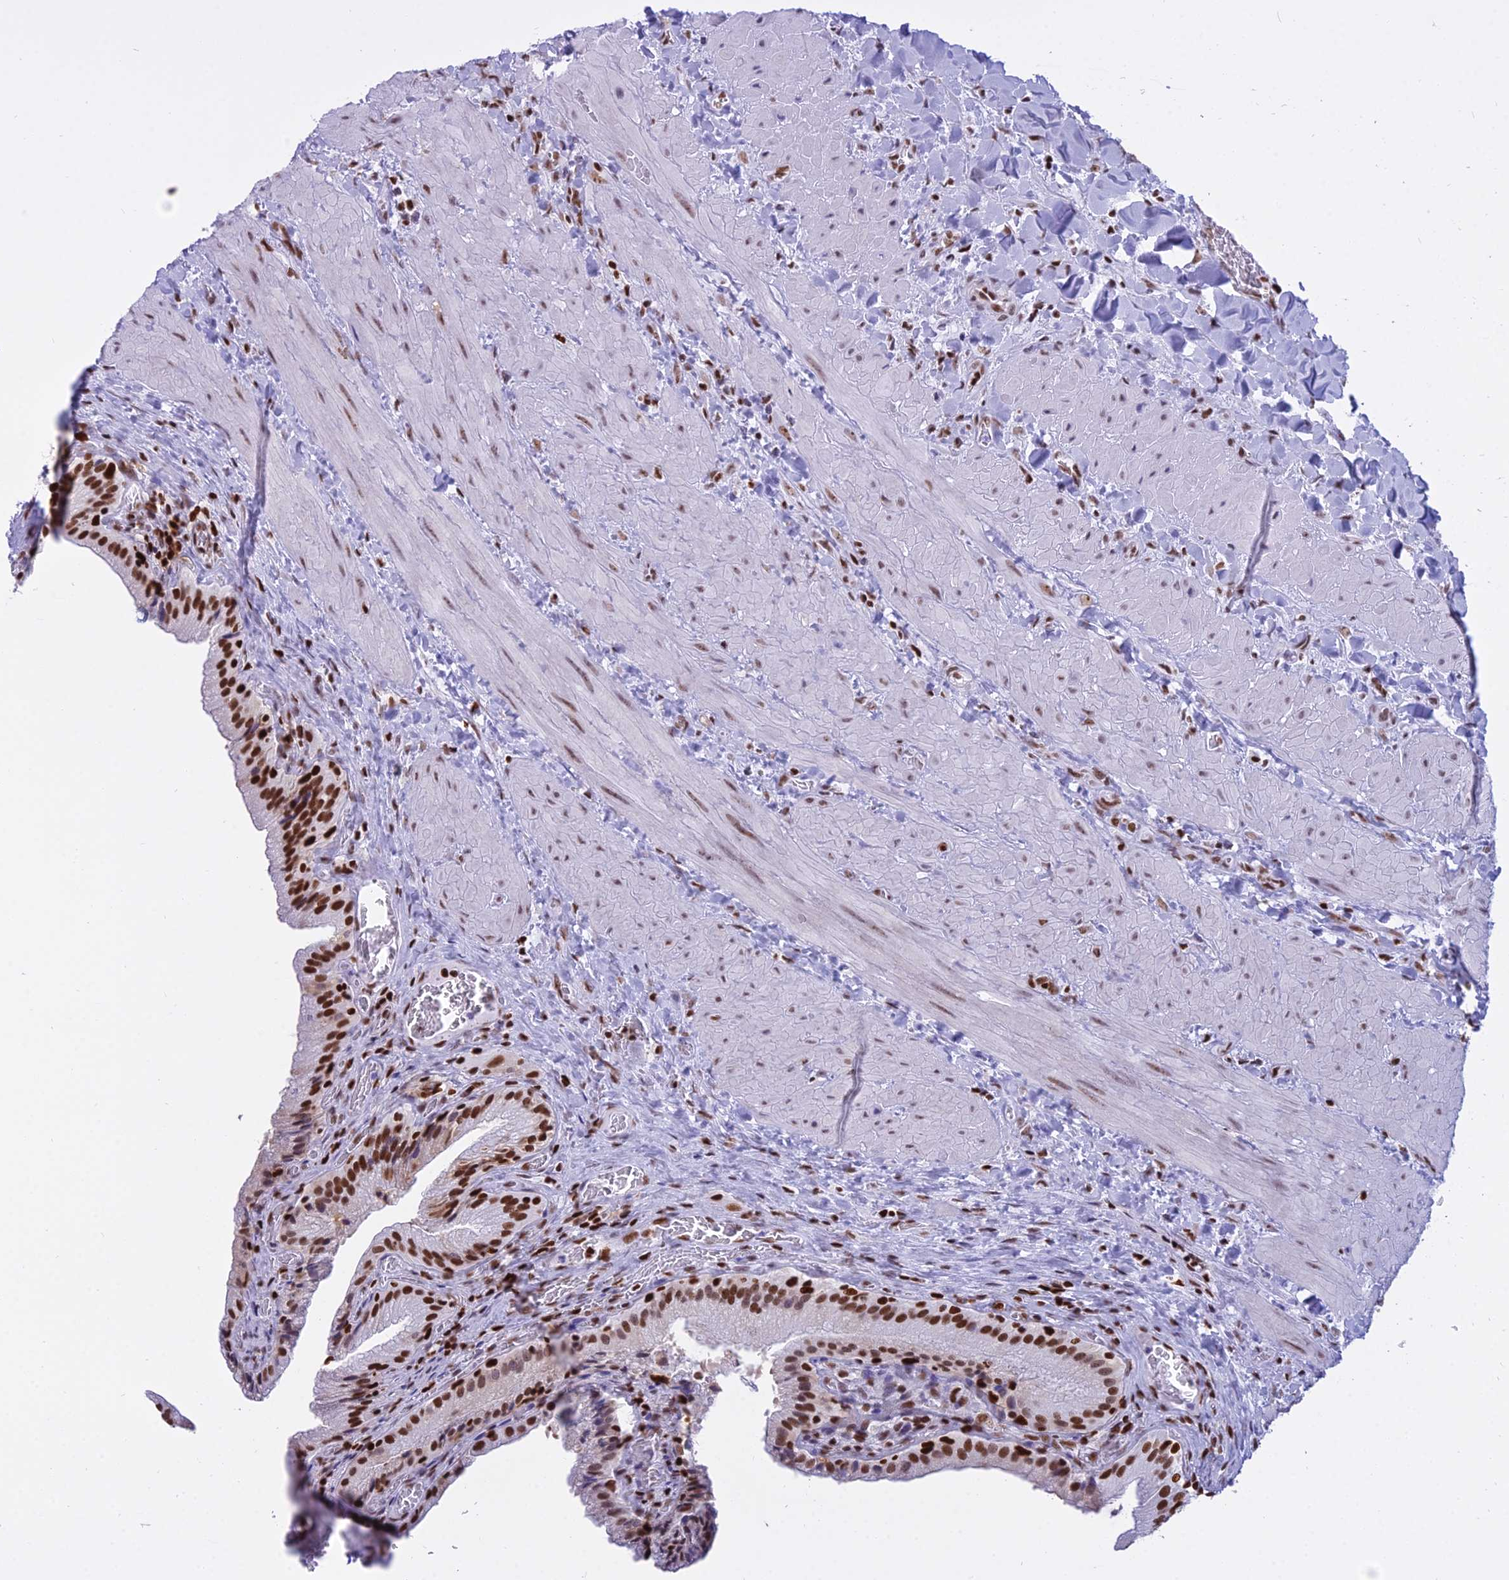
{"staining": {"intensity": "strong", "quantity": ">75%", "location": "nuclear"}, "tissue": "gallbladder", "cell_type": "Glandular cells", "image_type": "normal", "snomed": [{"axis": "morphology", "description": "Normal tissue, NOS"}, {"axis": "topography", "description": "Gallbladder"}], "caption": "Strong nuclear positivity is appreciated in approximately >75% of glandular cells in normal gallbladder.", "gene": "PARP1", "patient": {"sex": "male", "age": 24}}